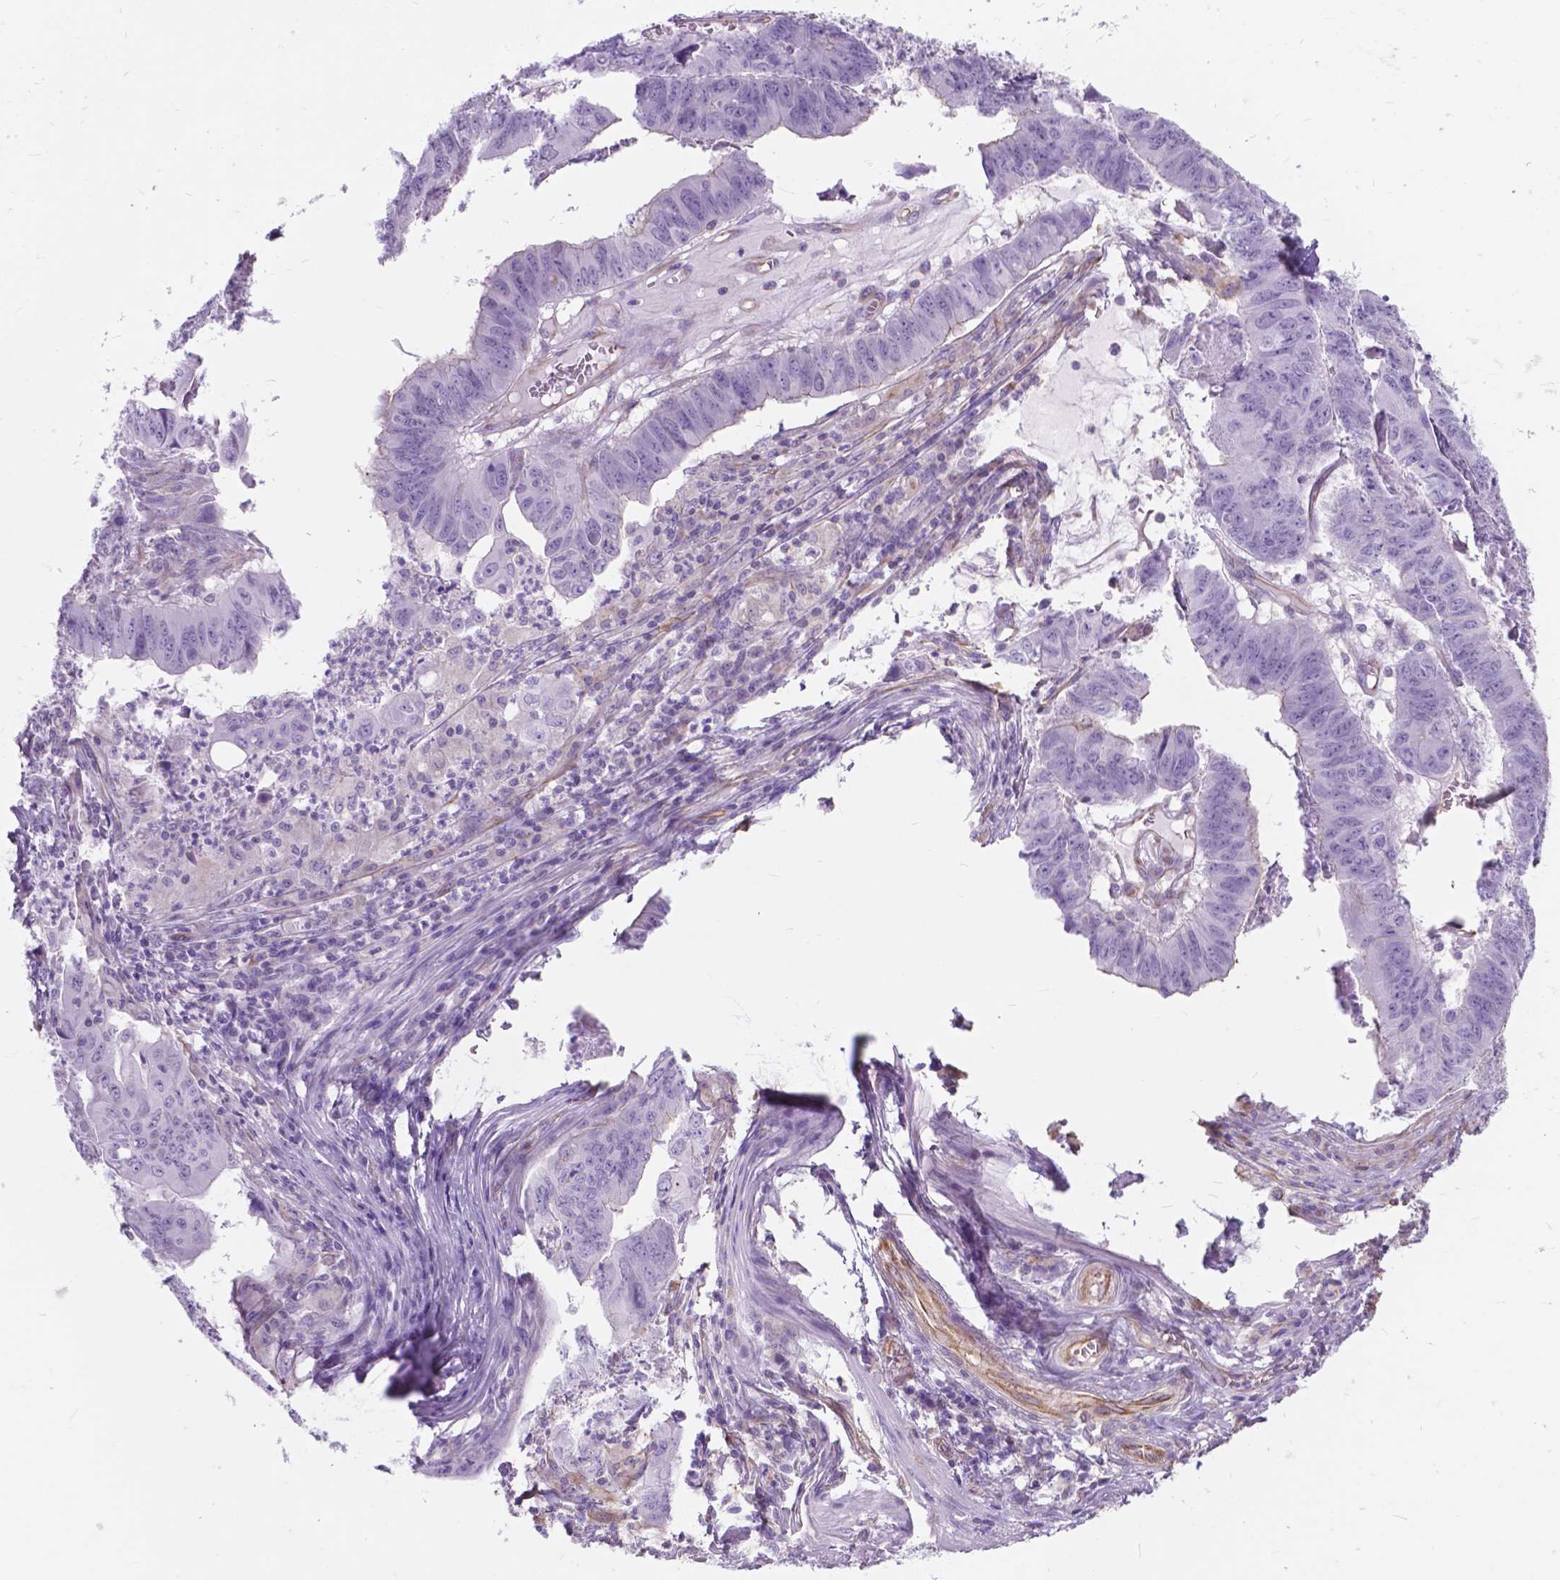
{"staining": {"intensity": "negative", "quantity": "none", "location": "none"}, "tissue": "stomach cancer", "cell_type": "Tumor cells", "image_type": "cancer", "snomed": [{"axis": "morphology", "description": "Adenocarcinoma, NOS"}, {"axis": "topography", "description": "Stomach, lower"}], "caption": "Tumor cells show no significant protein expression in stomach adenocarcinoma. (Stains: DAB immunohistochemistry (IHC) with hematoxylin counter stain, Microscopy: brightfield microscopy at high magnification).", "gene": "AMOT", "patient": {"sex": "male", "age": 77}}